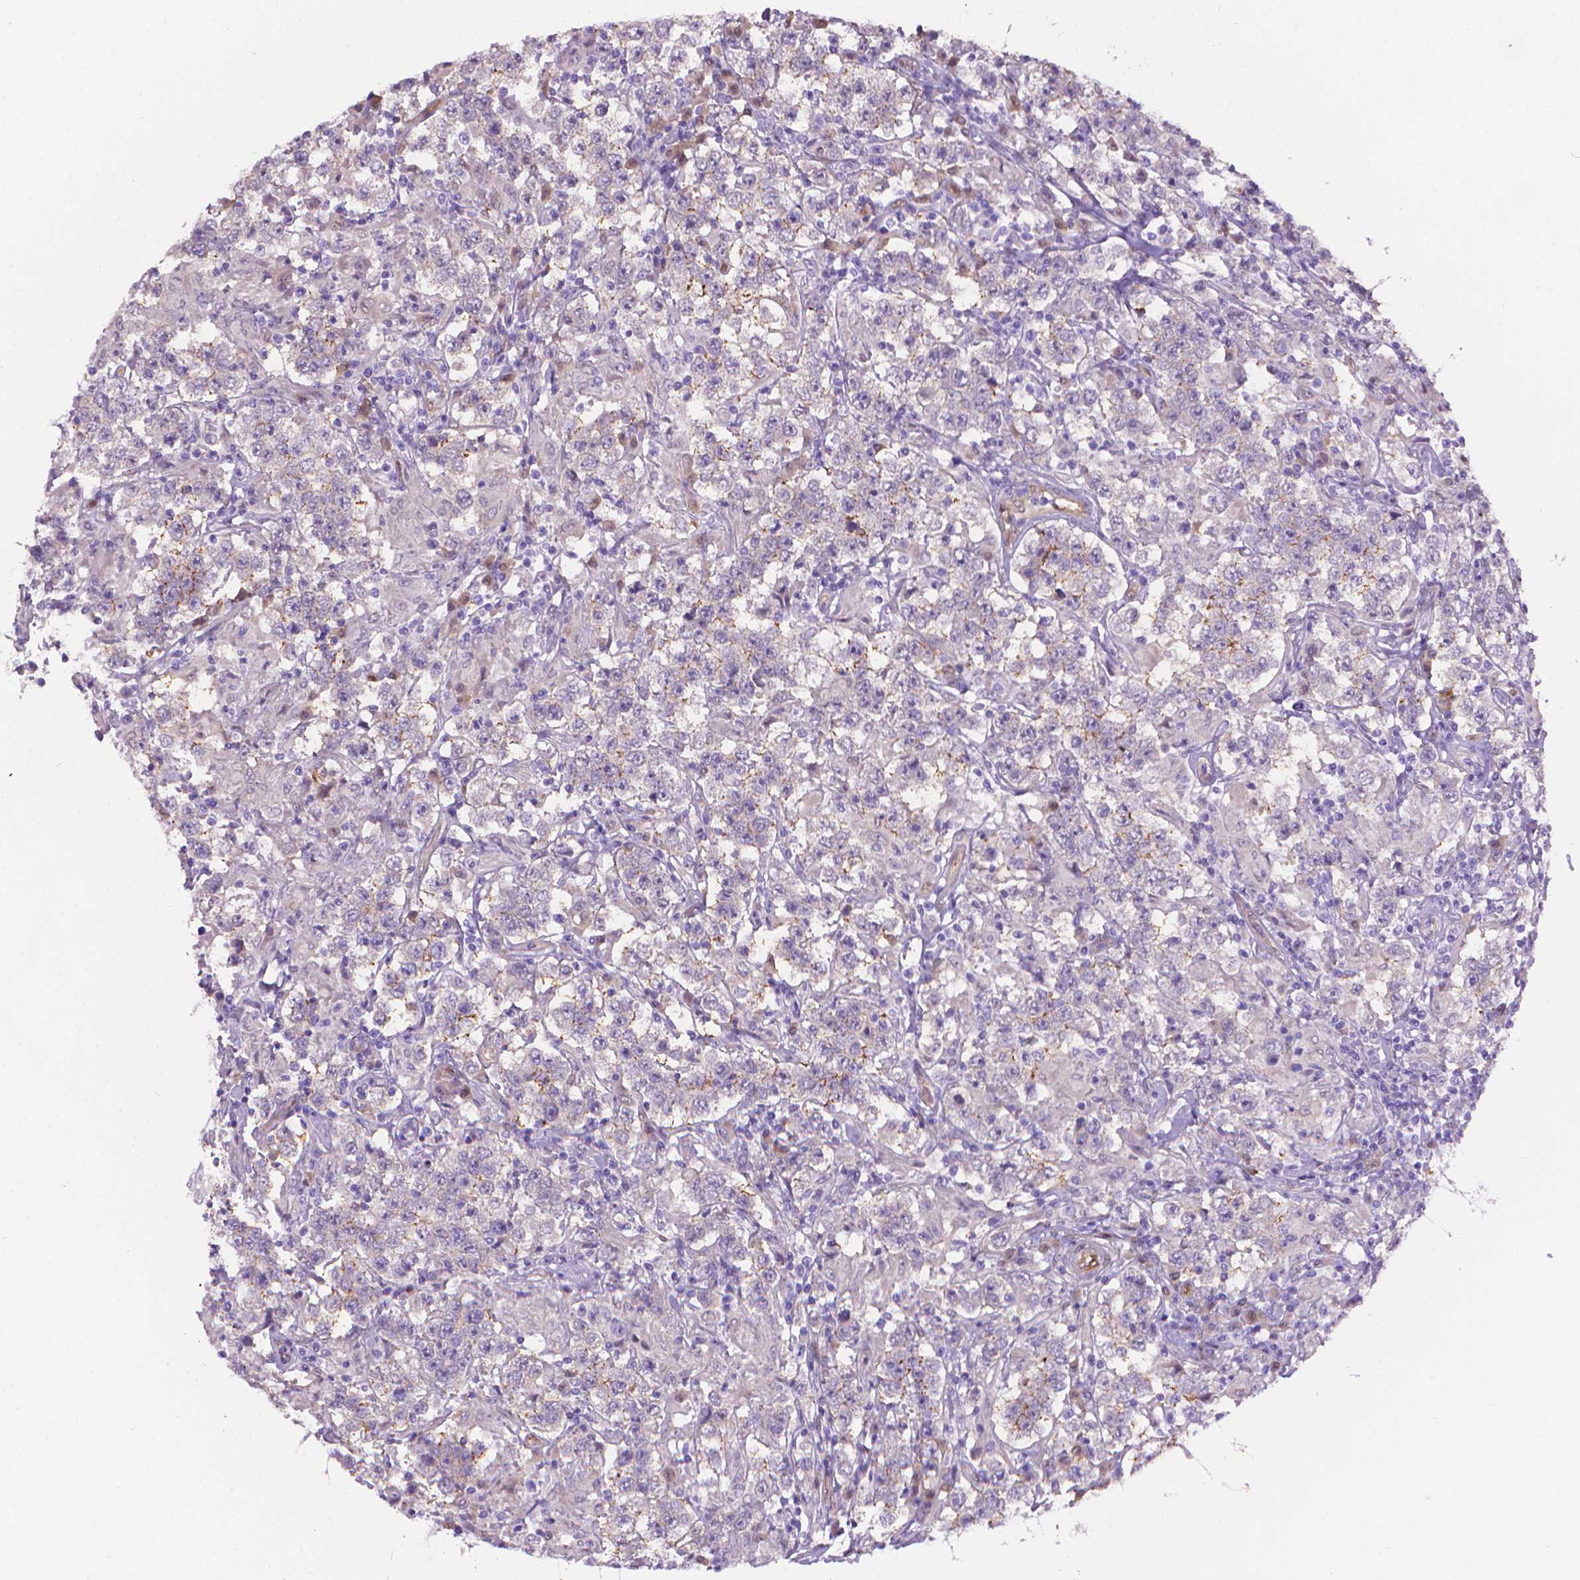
{"staining": {"intensity": "moderate", "quantity": "<25%", "location": "cytoplasmic/membranous"}, "tissue": "testis cancer", "cell_type": "Tumor cells", "image_type": "cancer", "snomed": [{"axis": "morphology", "description": "Seminoma, NOS"}, {"axis": "morphology", "description": "Carcinoma, Embryonal, NOS"}, {"axis": "topography", "description": "Testis"}], "caption": "Immunohistochemical staining of human embryonal carcinoma (testis) displays moderate cytoplasmic/membranous protein expression in about <25% of tumor cells. (brown staining indicates protein expression, while blue staining denotes nuclei).", "gene": "CLIC4", "patient": {"sex": "male", "age": 41}}